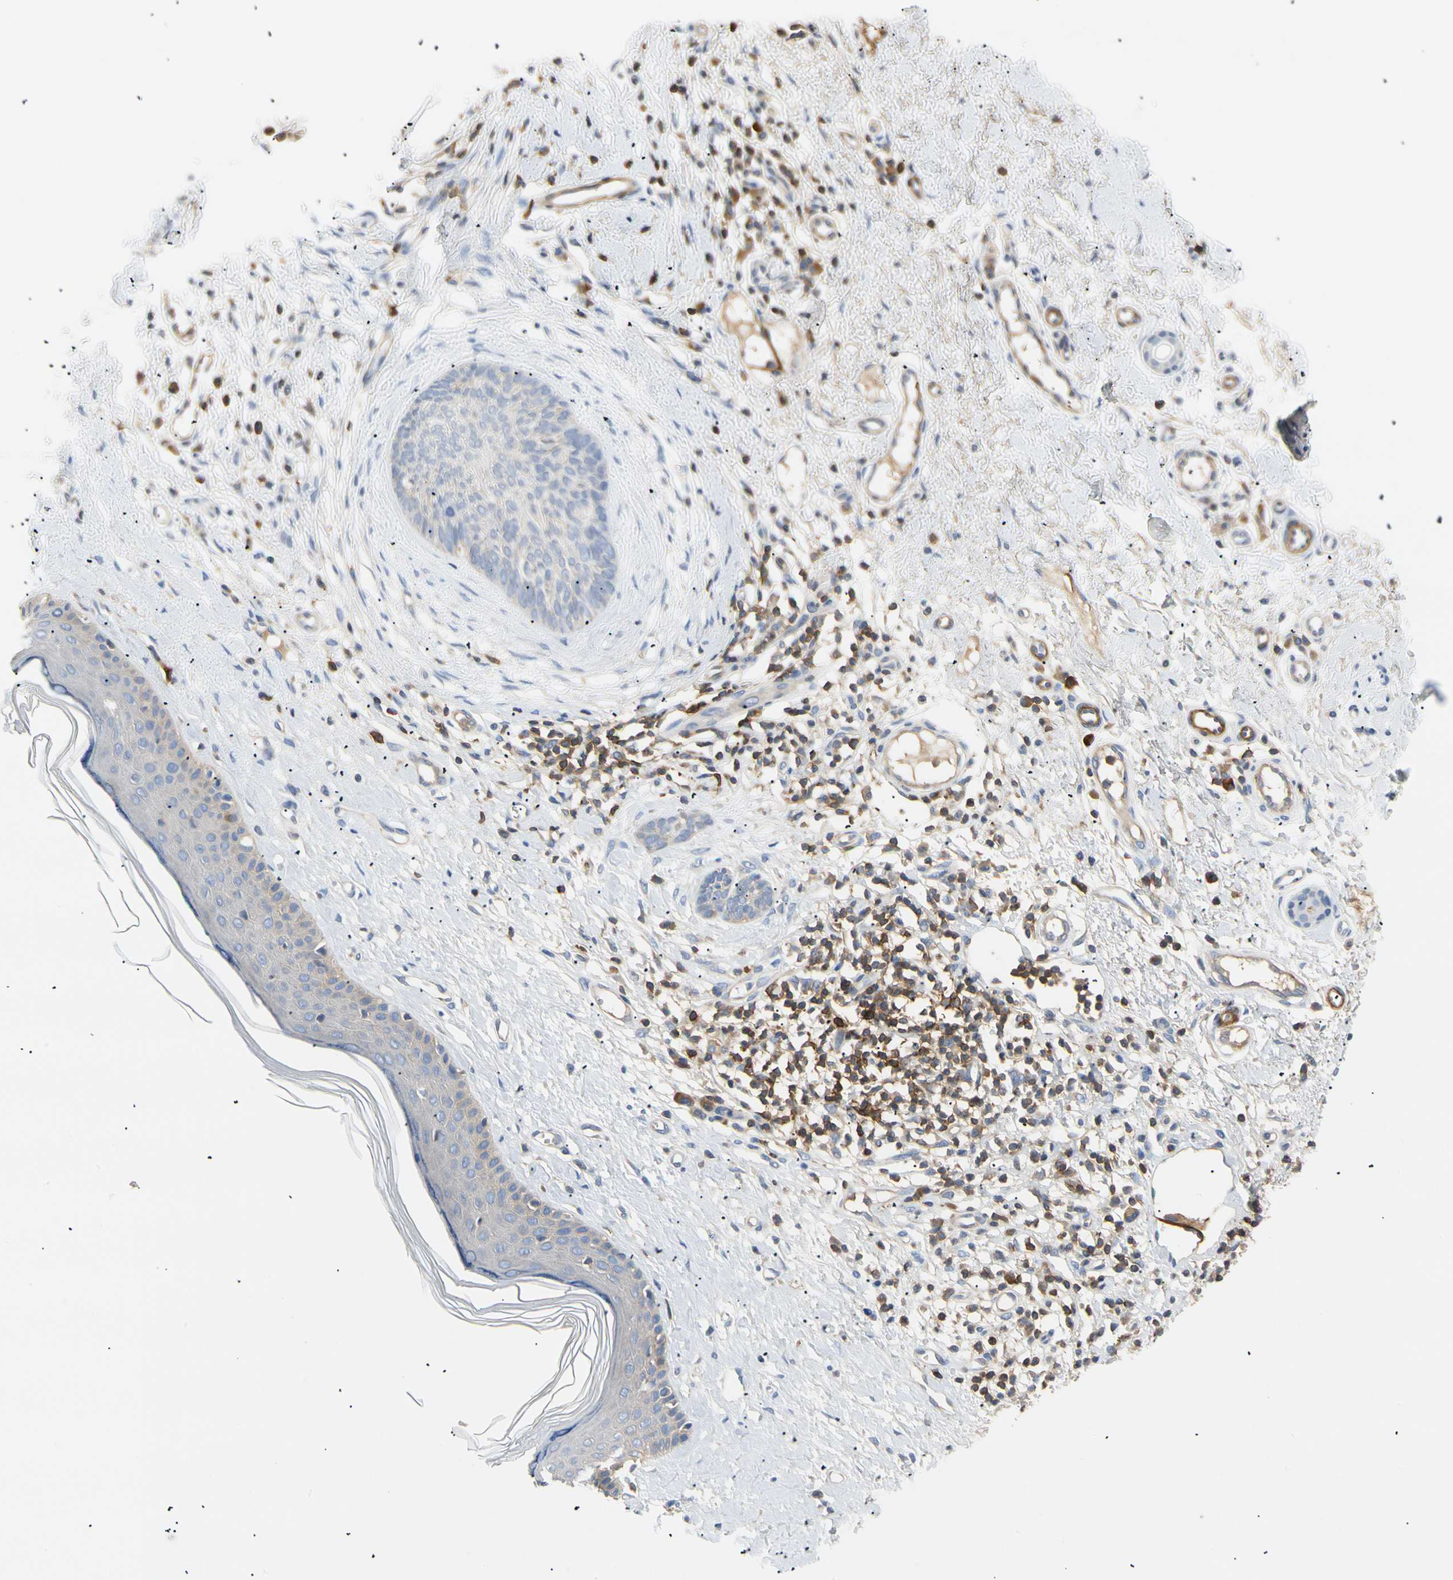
{"staining": {"intensity": "negative", "quantity": "none", "location": "none"}, "tissue": "skin cancer", "cell_type": "Tumor cells", "image_type": "cancer", "snomed": [{"axis": "morphology", "description": "Normal tissue, NOS"}, {"axis": "morphology", "description": "Basal cell carcinoma"}, {"axis": "topography", "description": "Skin"}], "caption": "Image shows no protein staining in tumor cells of skin cancer tissue. The staining is performed using DAB (3,3'-diaminobenzidine) brown chromogen with nuclei counter-stained in using hematoxylin.", "gene": "TNFRSF18", "patient": {"sex": "male", "age": 71}}